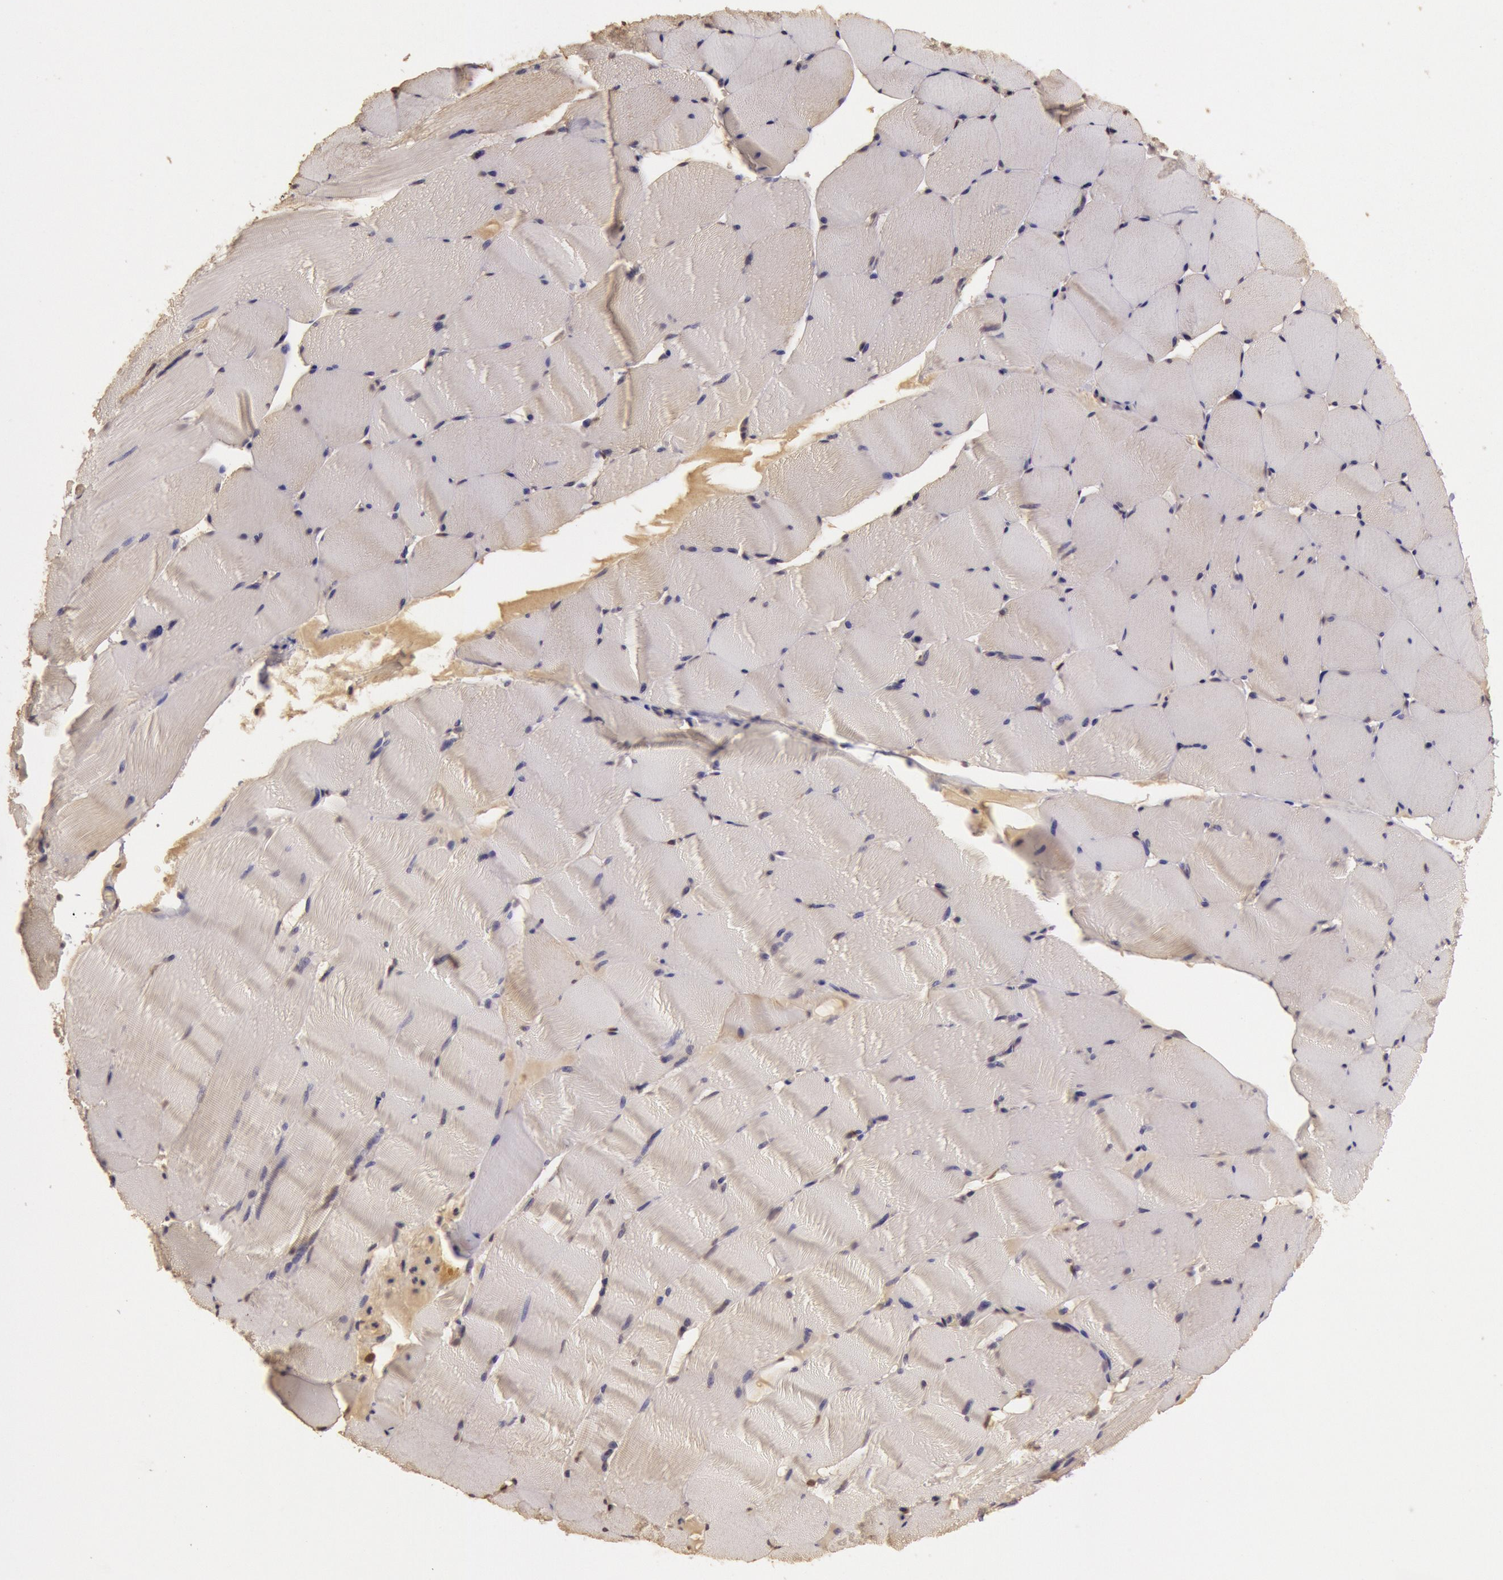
{"staining": {"intensity": "negative", "quantity": "none", "location": "none"}, "tissue": "skeletal muscle", "cell_type": "Myocytes", "image_type": "normal", "snomed": [{"axis": "morphology", "description": "Normal tissue, NOS"}, {"axis": "topography", "description": "Skeletal muscle"}, {"axis": "topography", "description": "Parathyroid gland"}], "caption": "This is a micrograph of immunohistochemistry staining of benign skeletal muscle, which shows no positivity in myocytes. (Immunohistochemistry, brightfield microscopy, high magnification).", "gene": "SOD1", "patient": {"sex": "female", "age": 37}}